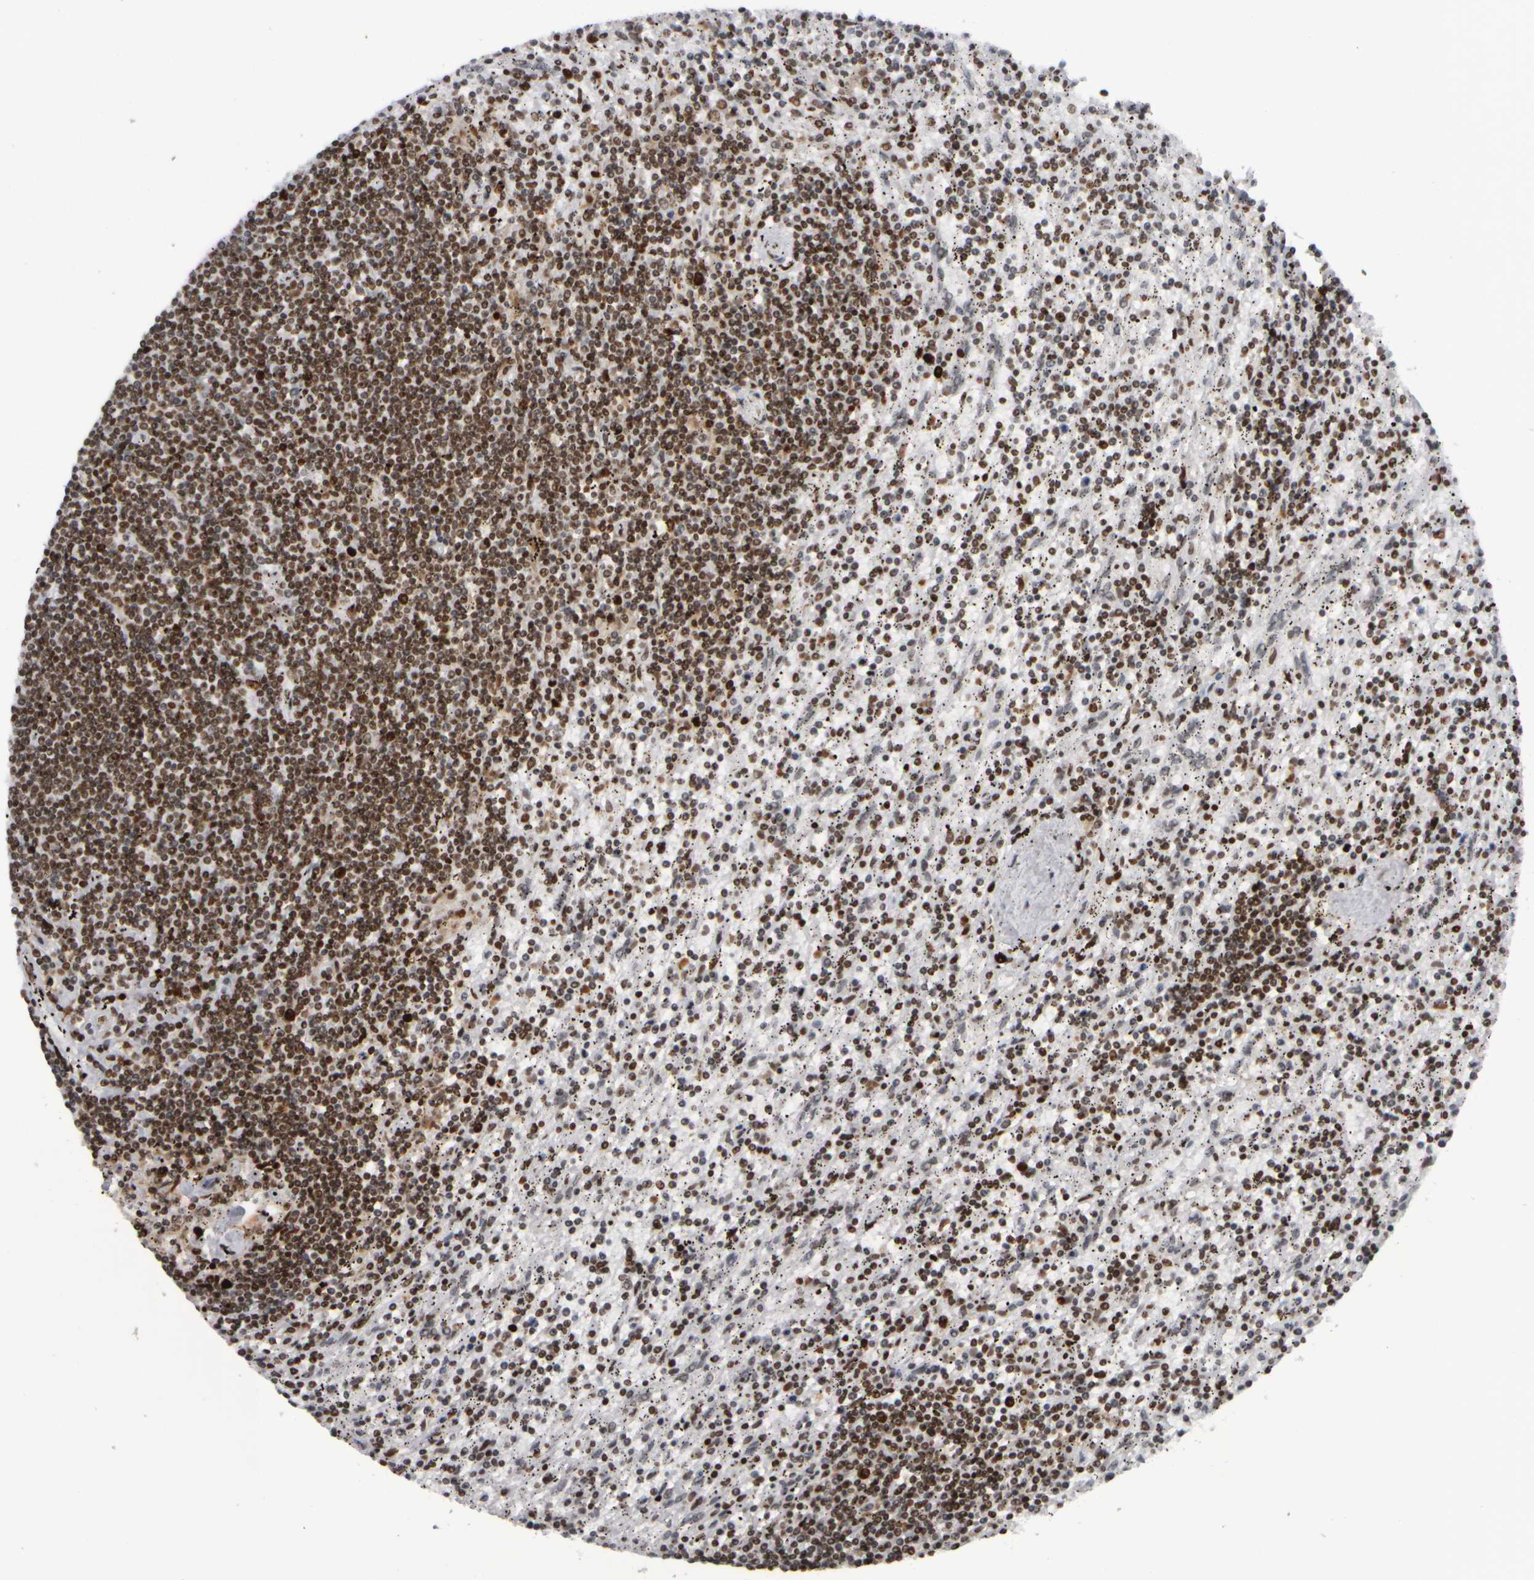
{"staining": {"intensity": "strong", "quantity": ">75%", "location": "nuclear"}, "tissue": "lymphoma", "cell_type": "Tumor cells", "image_type": "cancer", "snomed": [{"axis": "morphology", "description": "Malignant lymphoma, non-Hodgkin's type, Low grade"}, {"axis": "topography", "description": "Spleen"}], "caption": "Immunohistochemical staining of low-grade malignant lymphoma, non-Hodgkin's type shows high levels of strong nuclear protein expression in about >75% of tumor cells.", "gene": "TOP2B", "patient": {"sex": "male", "age": 76}}